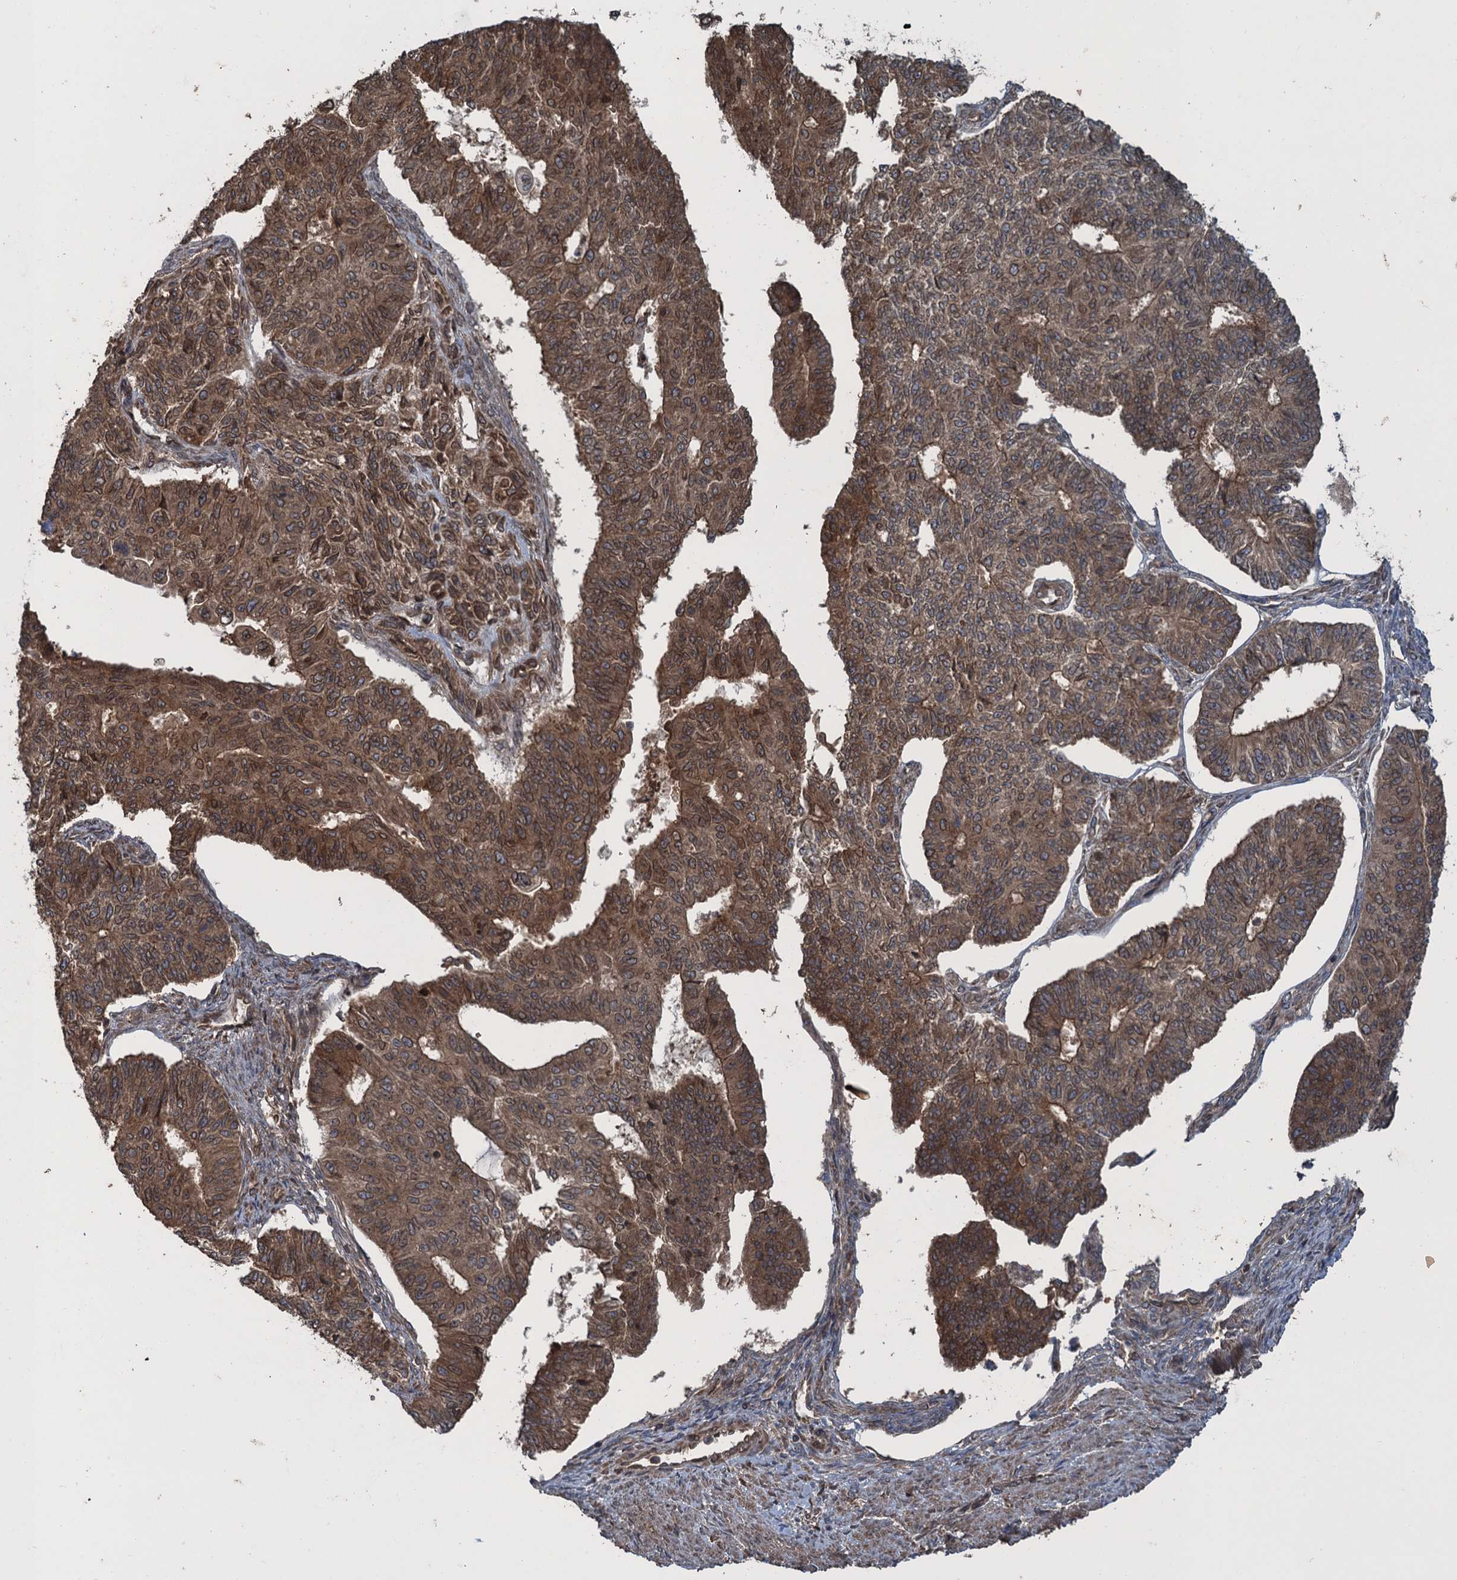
{"staining": {"intensity": "moderate", "quantity": ">75%", "location": "cytoplasmic/membranous,nuclear"}, "tissue": "endometrial cancer", "cell_type": "Tumor cells", "image_type": "cancer", "snomed": [{"axis": "morphology", "description": "Adenocarcinoma, NOS"}, {"axis": "topography", "description": "Endometrium"}], "caption": "Adenocarcinoma (endometrial) stained with a brown dye reveals moderate cytoplasmic/membranous and nuclear positive positivity in about >75% of tumor cells.", "gene": "GLE1", "patient": {"sex": "female", "age": 32}}